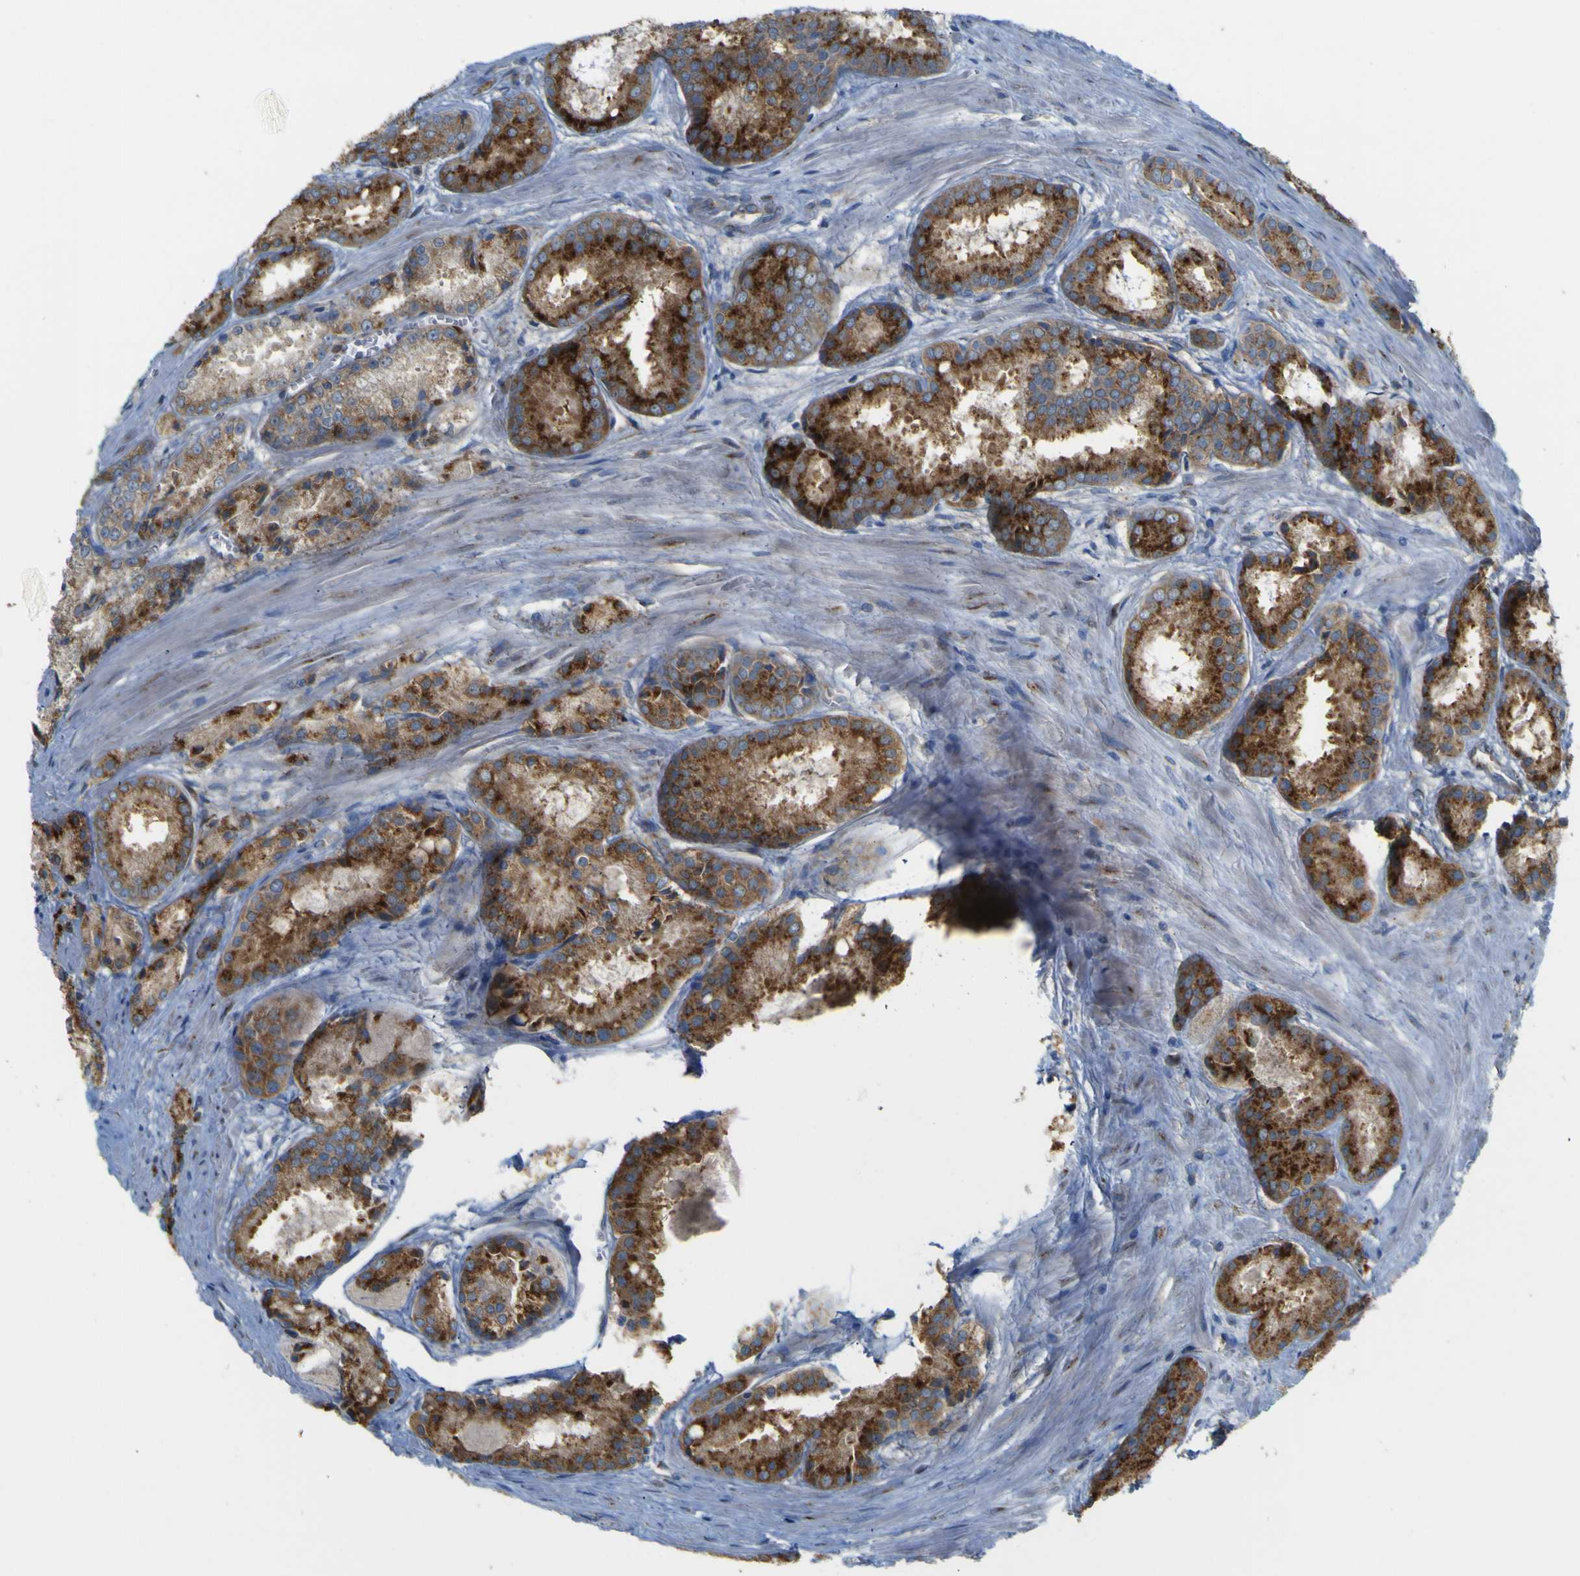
{"staining": {"intensity": "moderate", "quantity": ">75%", "location": "cytoplasmic/membranous"}, "tissue": "prostate cancer", "cell_type": "Tumor cells", "image_type": "cancer", "snomed": [{"axis": "morphology", "description": "Adenocarcinoma, Low grade"}, {"axis": "topography", "description": "Prostate"}], "caption": "A micrograph showing moderate cytoplasmic/membranous expression in about >75% of tumor cells in prostate low-grade adenocarcinoma, as visualized by brown immunohistochemical staining.", "gene": "IGF2R", "patient": {"sex": "male", "age": 64}}